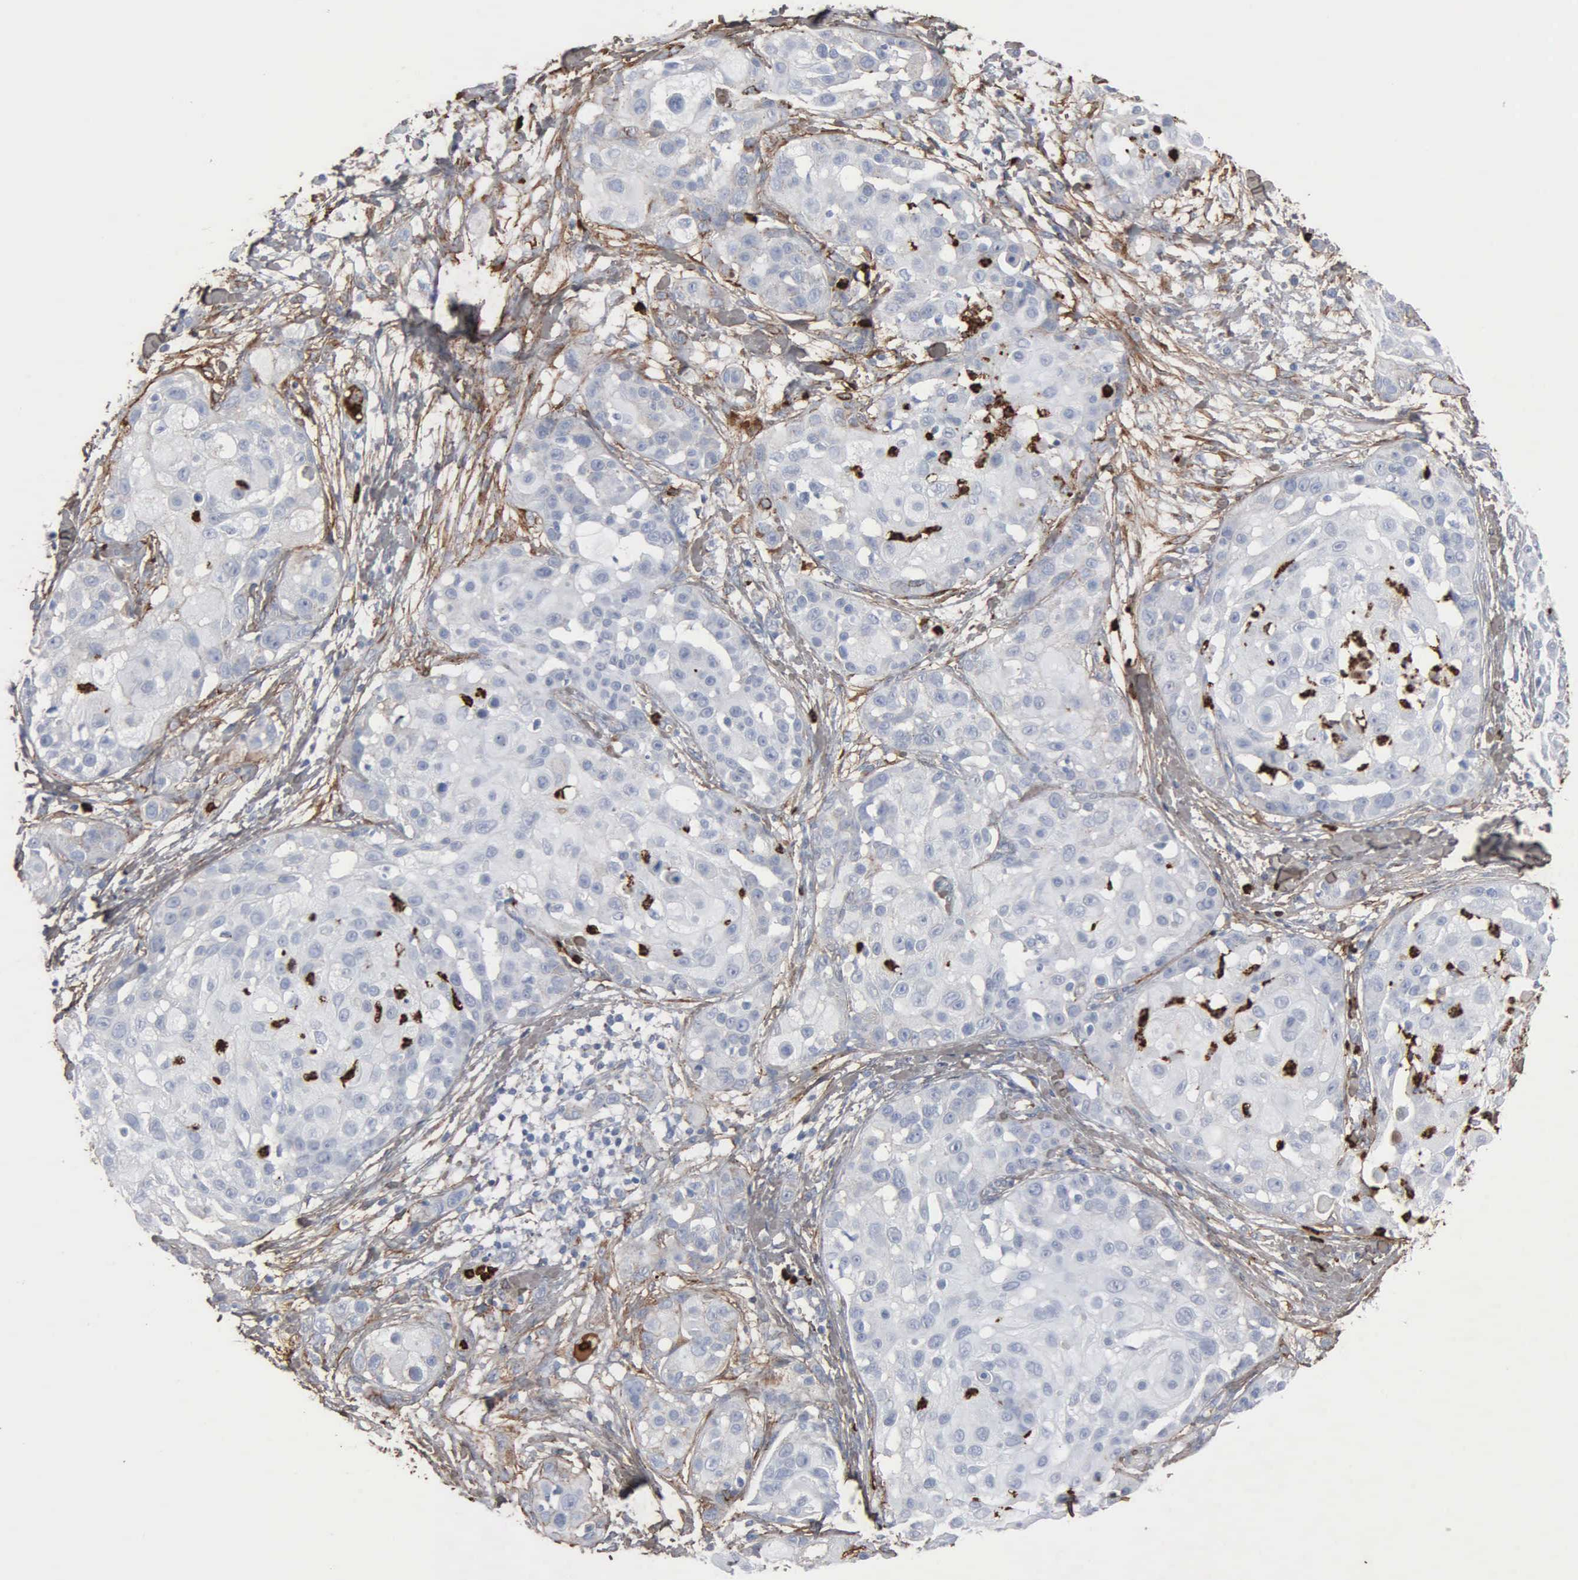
{"staining": {"intensity": "strong", "quantity": "<25%", "location": "cytoplasmic/membranous"}, "tissue": "skin cancer", "cell_type": "Tumor cells", "image_type": "cancer", "snomed": [{"axis": "morphology", "description": "Squamous cell carcinoma, NOS"}, {"axis": "topography", "description": "Skin"}], "caption": "Immunohistochemistry (IHC) (DAB) staining of human skin cancer (squamous cell carcinoma) shows strong cytoplasmic/membranous protein positivity in approximately <25% of tumor cells.", "gene": "FN1", "patient": {"sex": "female", "age": 57}}